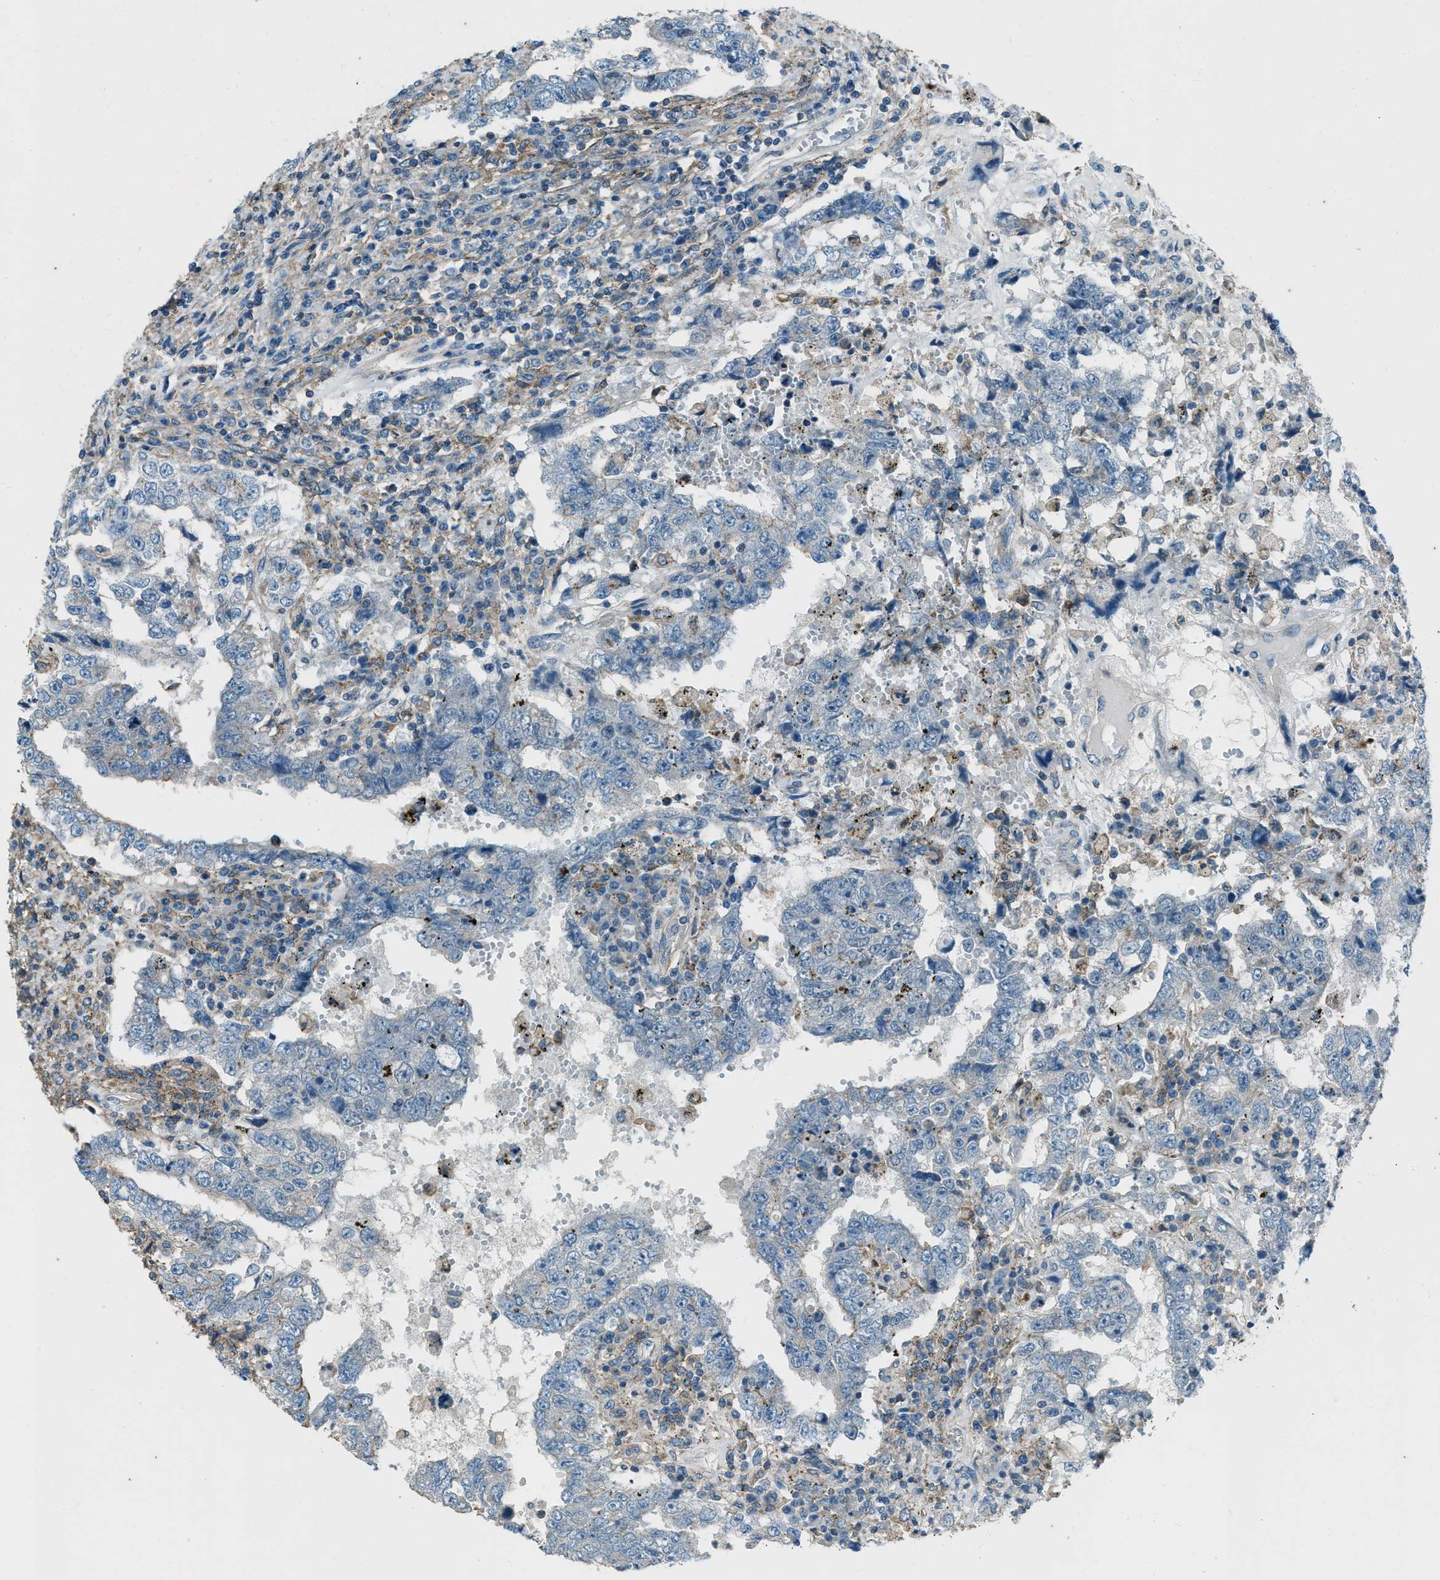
{"staining": {"intensity": "negative", "quantity": "none", "location": "none"}, "tissue": "testis cancer", "cell_type": "Tumor cells", "image_type": "cancer", "snomed": [{"axis": "morphology", "description": "Carcinoma, Embryonal, NOS"}, {"axis": "topography", "description": "Testis"}], "caption": "Immunohistochemistry of human testis cancer (embryonal carcinoma) shows no staining in tumor cells.", "gene": "SVIL", "patient": {"sex": "male", "age": 26}}